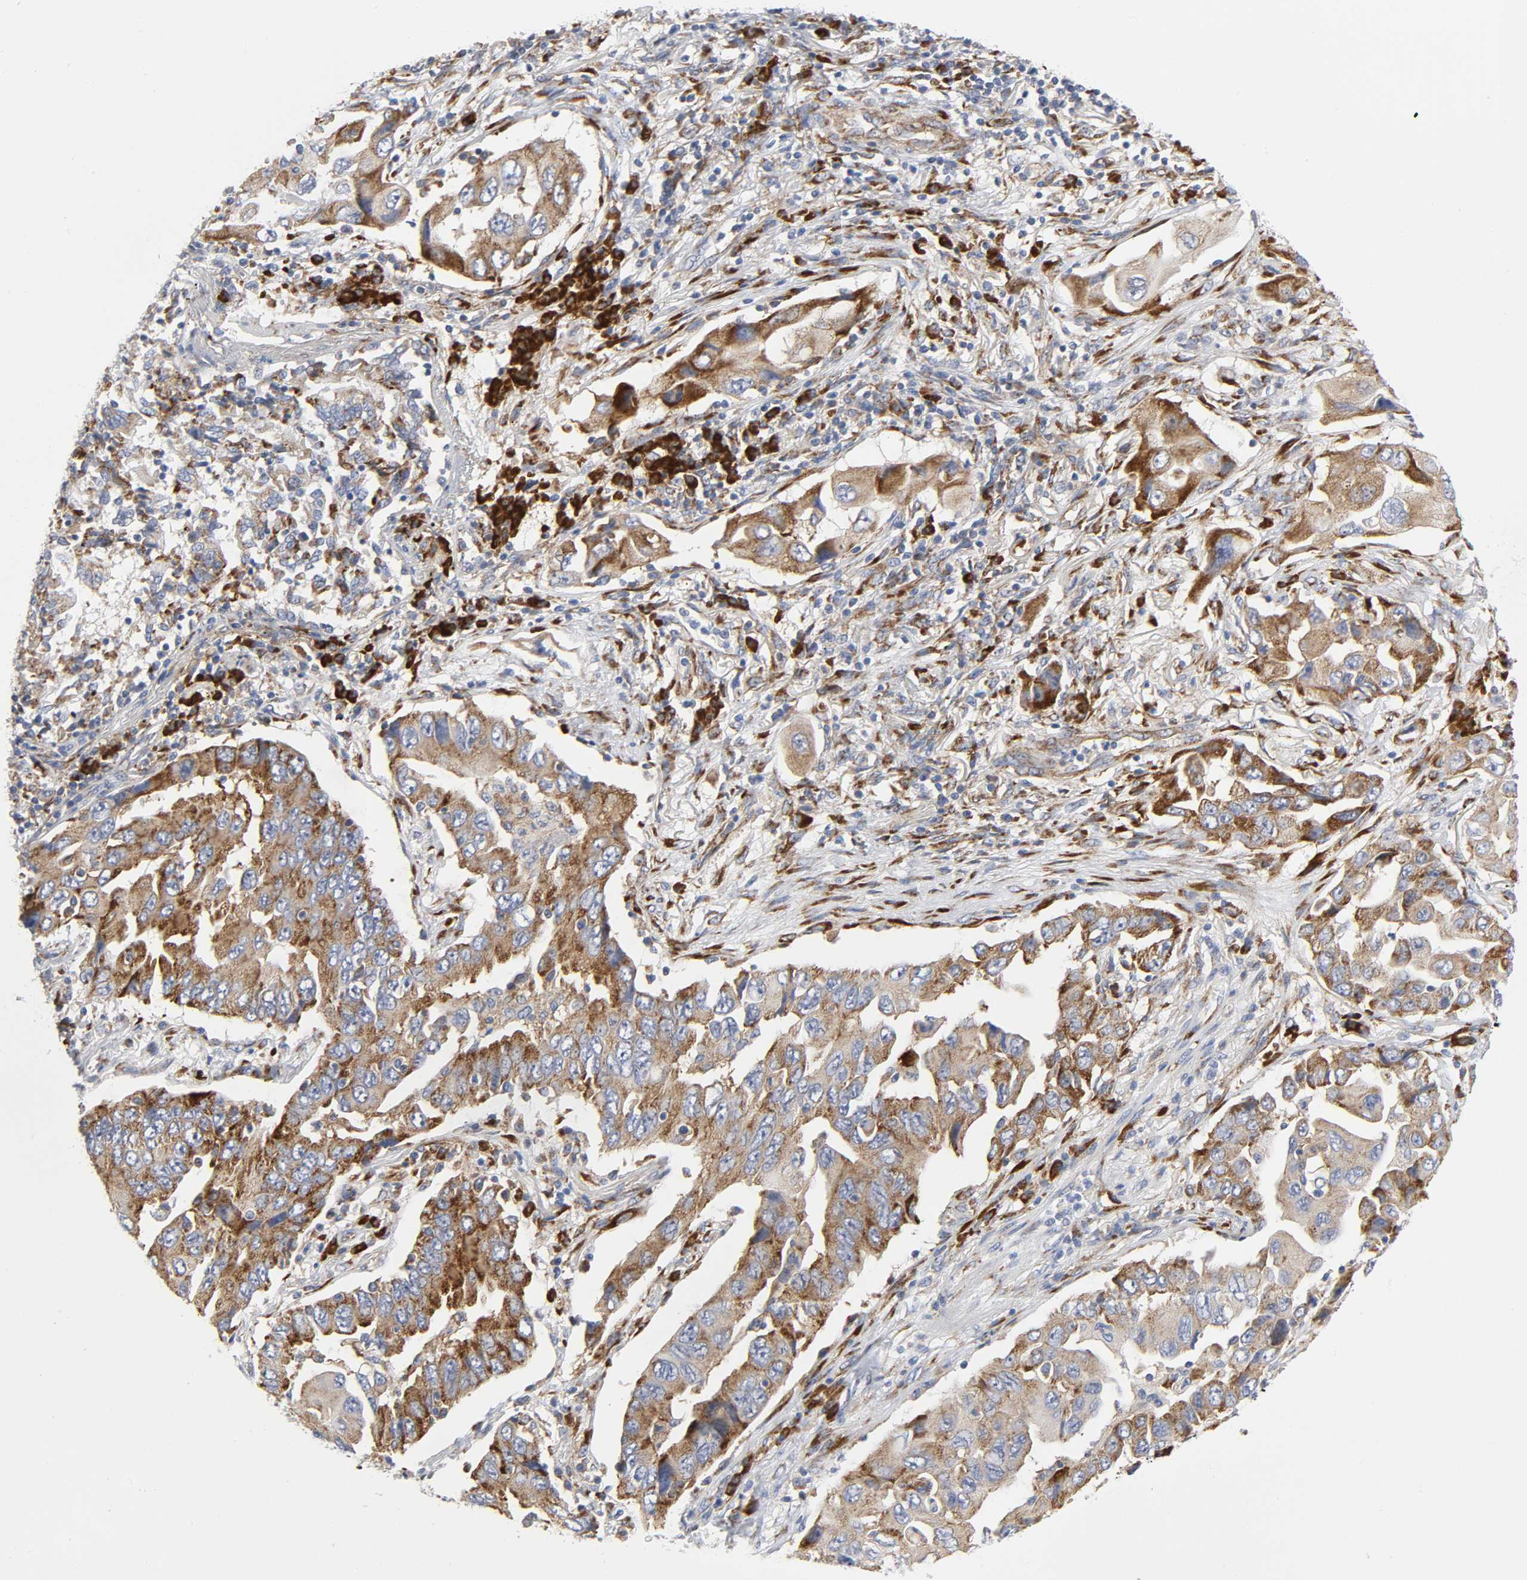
{"staining": {"intensity": "strong", "quantity": ">75%", "location": "cytoplasmic/membranous"}, "tissue": "lung cancer", "cell_type": "Tumor cells", "image_type": "cancer", "snomed": [{"axis": "morphology", "description": "Adenocarcinoma, NOS"}, {"axis": "topography", "description": "Lung"}], "caption": "Approximately >75% of tumor cells in human lung adenocarcinoma exhibit strong cytoplasmic/membranous protein expression as visualized by brown immunohistochemical staining.", "gene": "REL", "patient": {"sex": "female", "age": 65}}